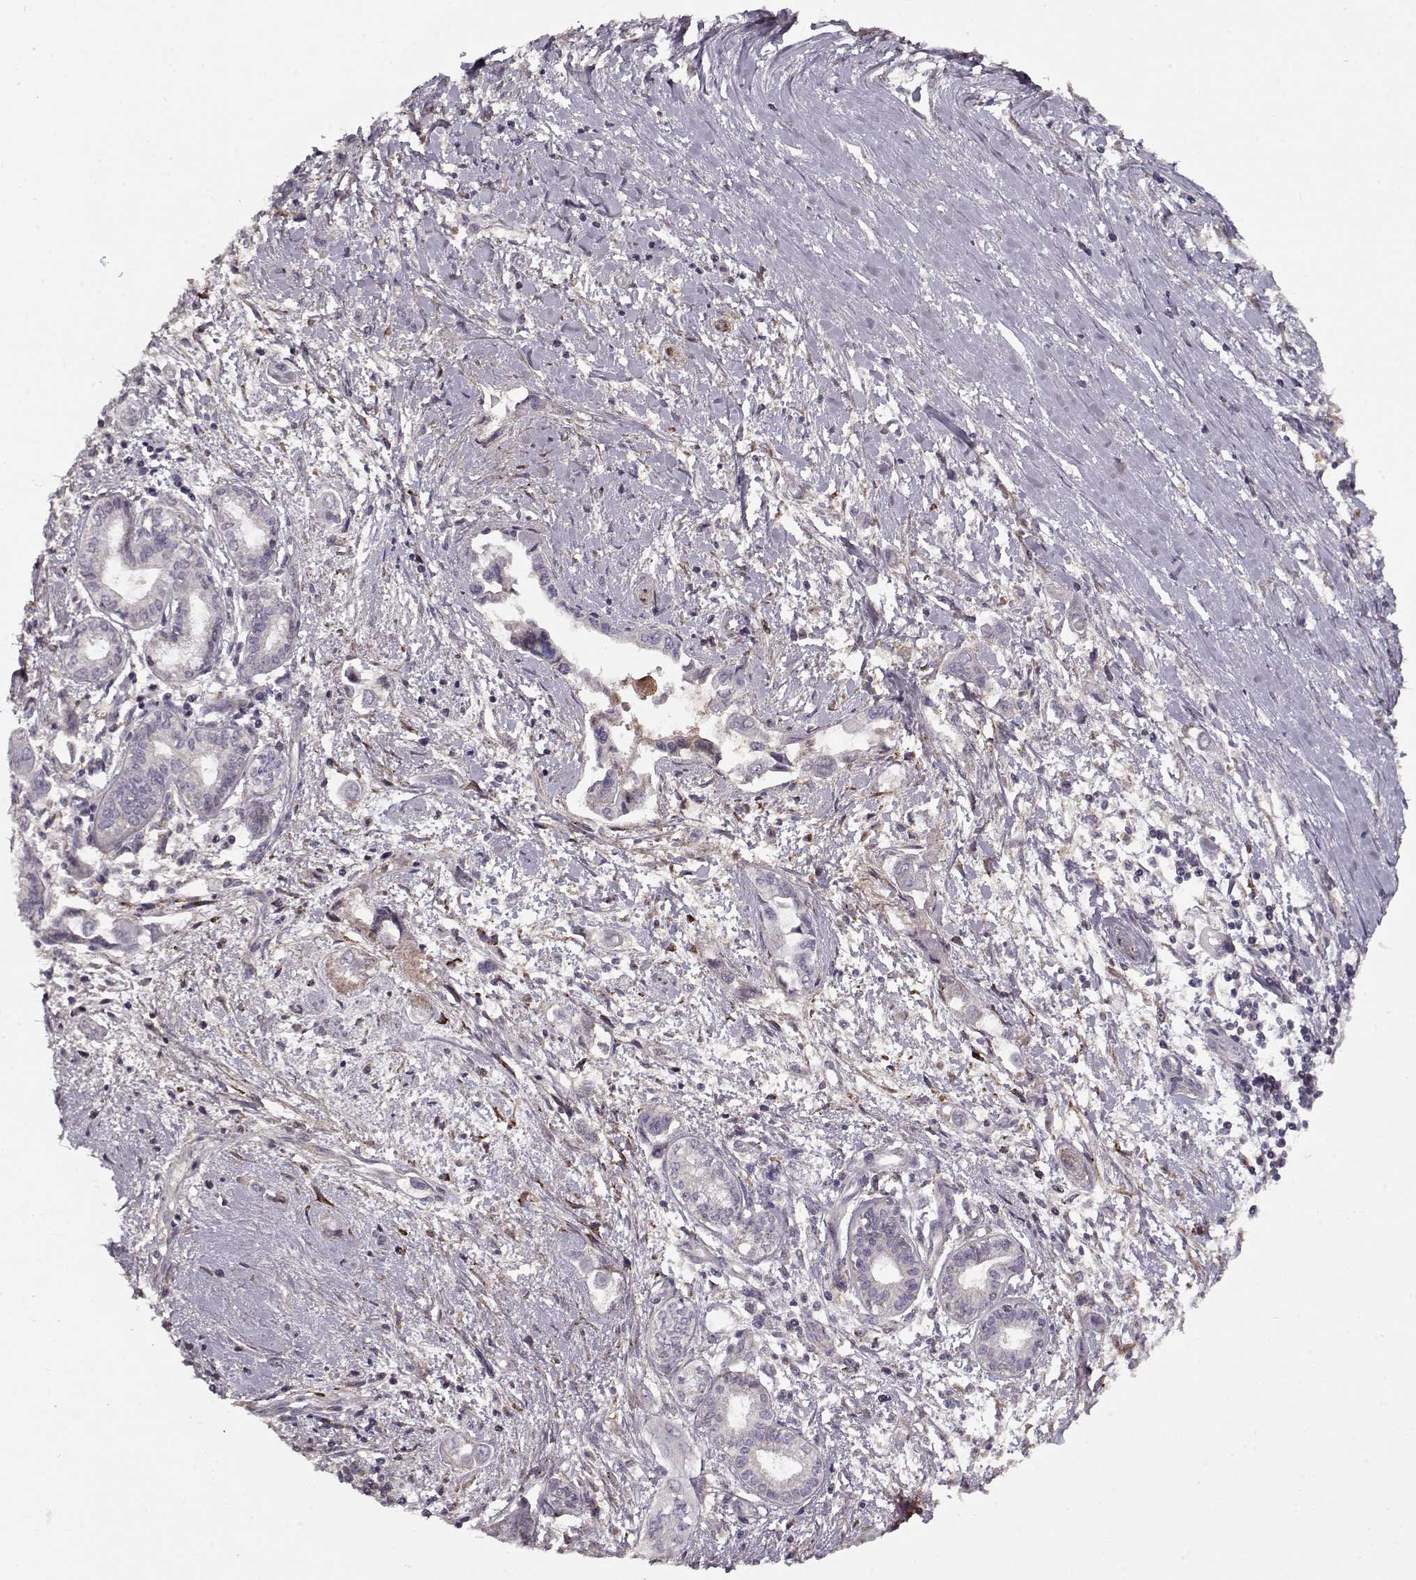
{"staining": {"intensity": "negative", "quantity": "none", "location": "none"}, "tissue": "pancreatic cancer", "cell_type": "Tumor cells", "image_type": "cancer", "snomed": [{"axis": "morphology", "description": "Adenocarcinoma, NOS"}, {"axis": "topography", "description": "Pancreas"}], "caption": "Immunohistochemistry of human pancreatic adenocarcinoma exhibits no positivity in tumor cells. (DAB (3,3'-diaminobenzidine) immunohistochemistry (IHC), high magnification).", "gene": "LAMA2", "patient": {"sex": "male", "age": 60}}